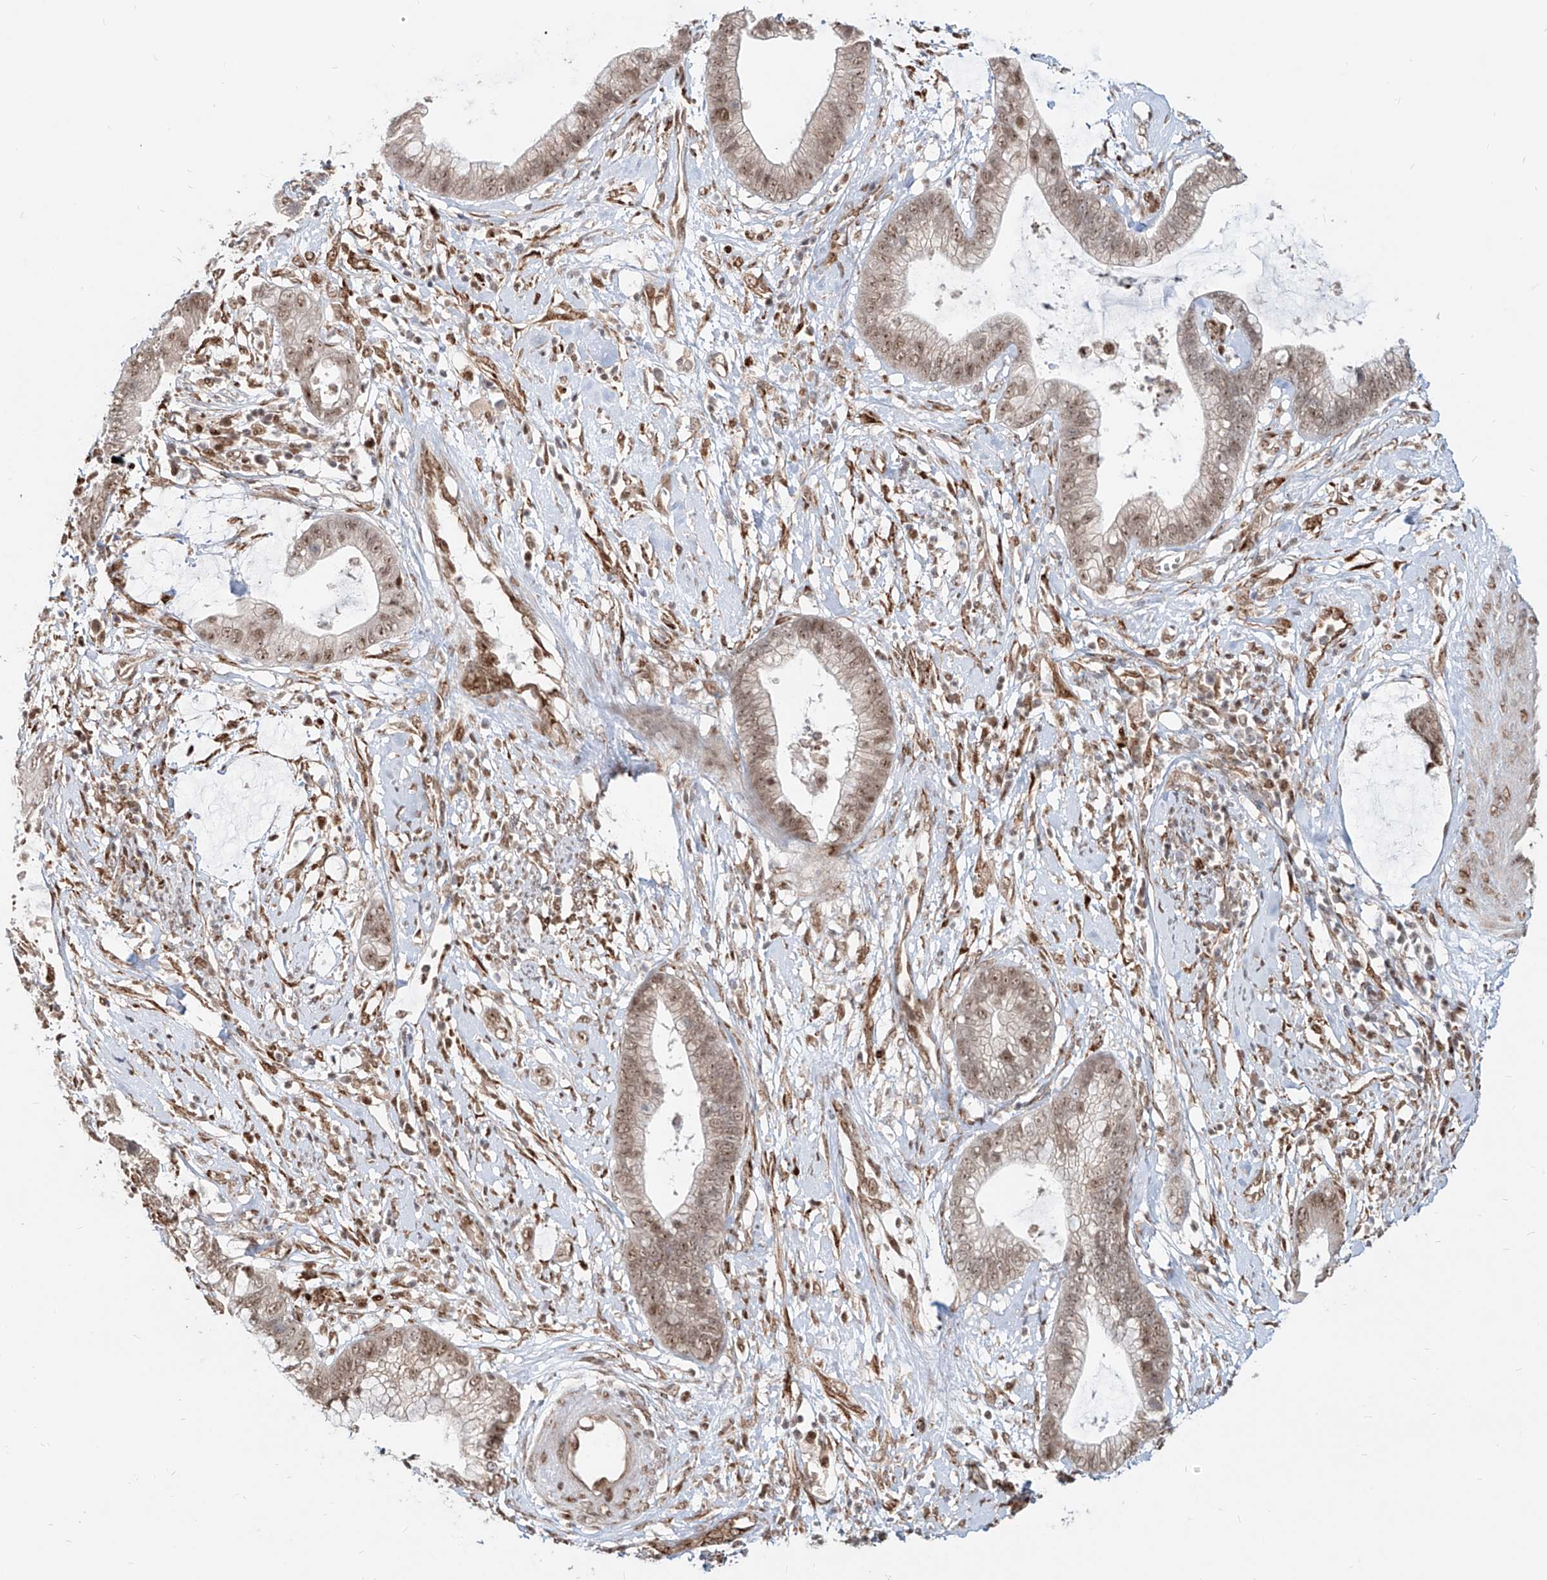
{"staining": {"intensity": "moderate", "quantity": ">75%", "location": "nuclear"}, "tissue": "cervical cancer", "cell_type": "Tumor cells", "image_type": "cancer", "snomed": [{"axis": "morphology", "description": "Adenocarcinoma, NOS"}, {"axis": "topography", "description": "Cervix"}], "caption": "Protein expression analysis of adenocarcinoma (cervical) shows moderate nuclear staining in about >75% of tumor cells.", "gene": "ZNF710", "patient": {"sex": "female", "age": 44}}